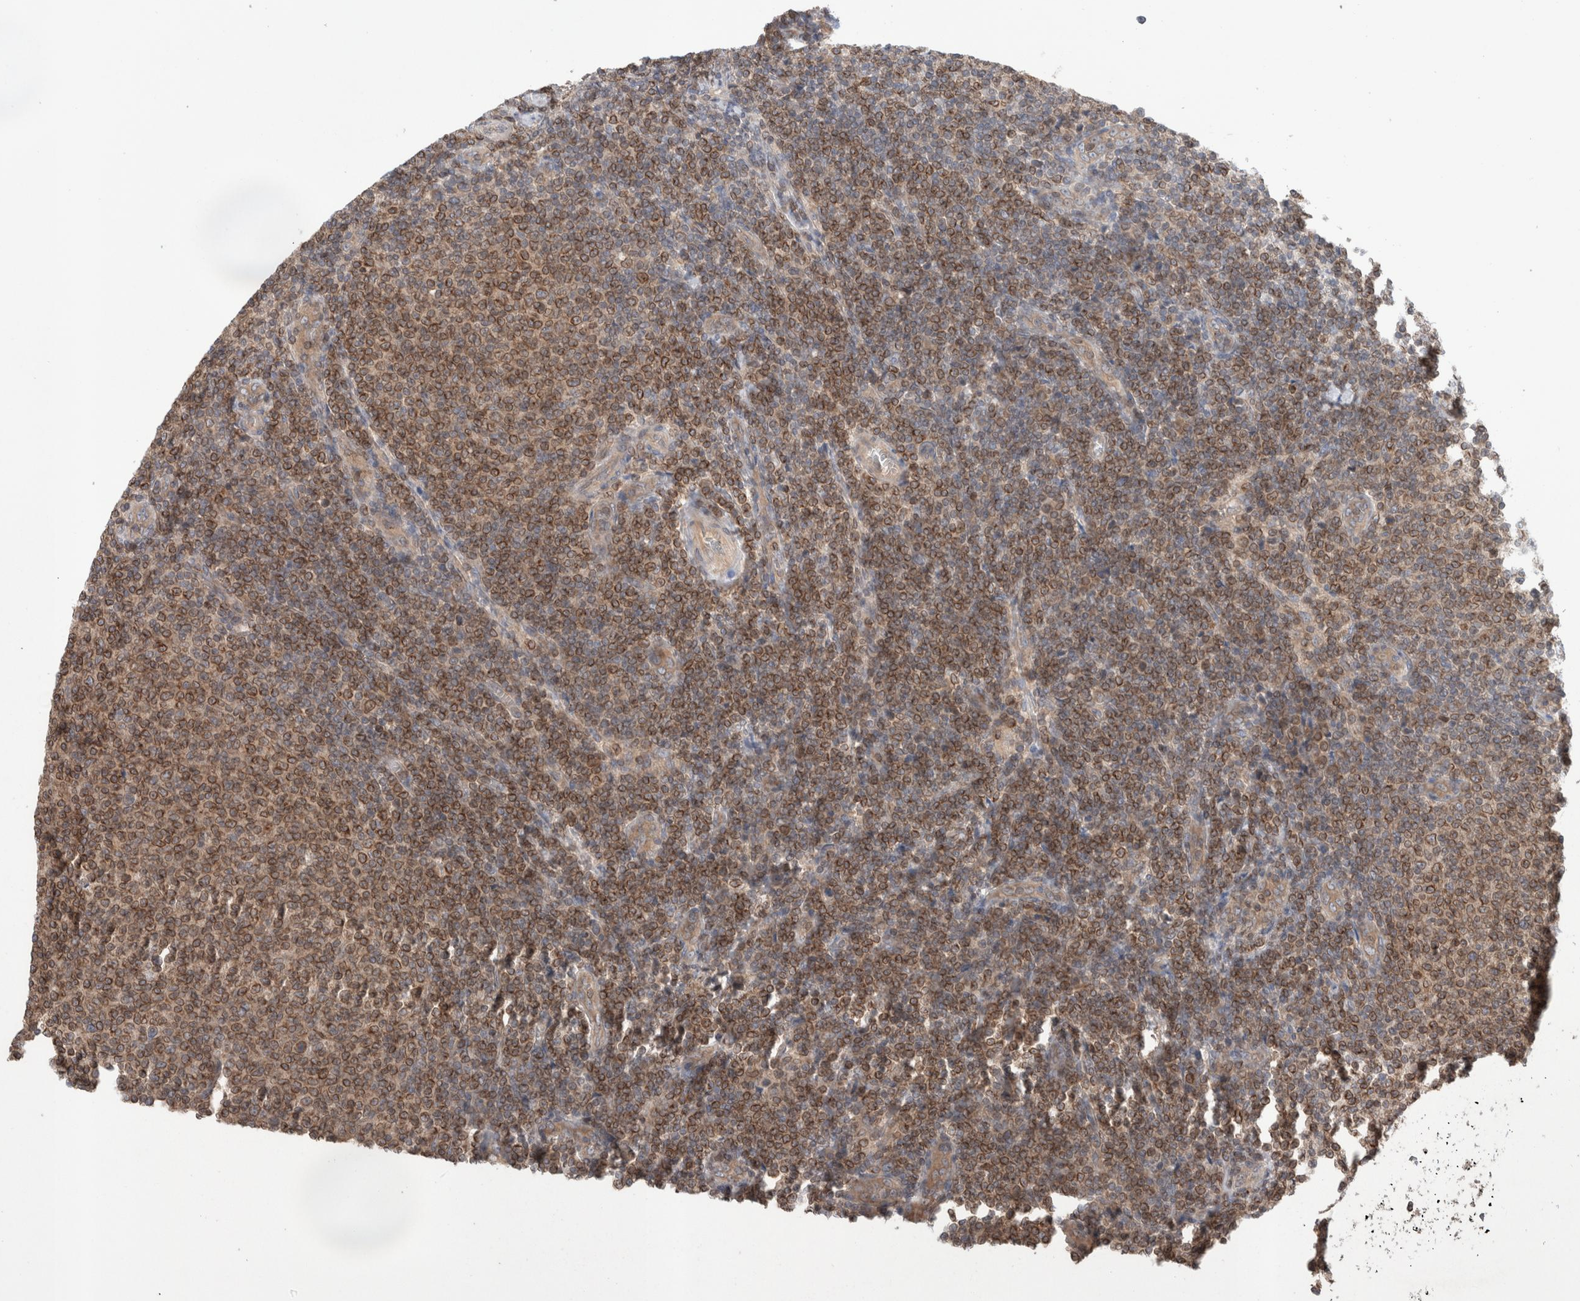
{"staining": {"intensity": "moderate", "quantity": ">75%", "location": "cytoplasmic/membranous,nuclear"}, "tissue": "lymphoma", "cell_type": "Tumor cells", "image_type": "cancer", "snomed": [{"axis": "morphology", "description": "Malignant lymphoma, non-Hodgkin's type, Low grade"}, {"axis": "topography", "description": "Lymph node"}], "caption": "Malignant lymphoma, non-Hodgkin's type (low-grade) stained with a protein marker exhibits moderate staining in tumor cells.", "gene": "SIKE1", "patient": {"sex": "male", "age": 66}}